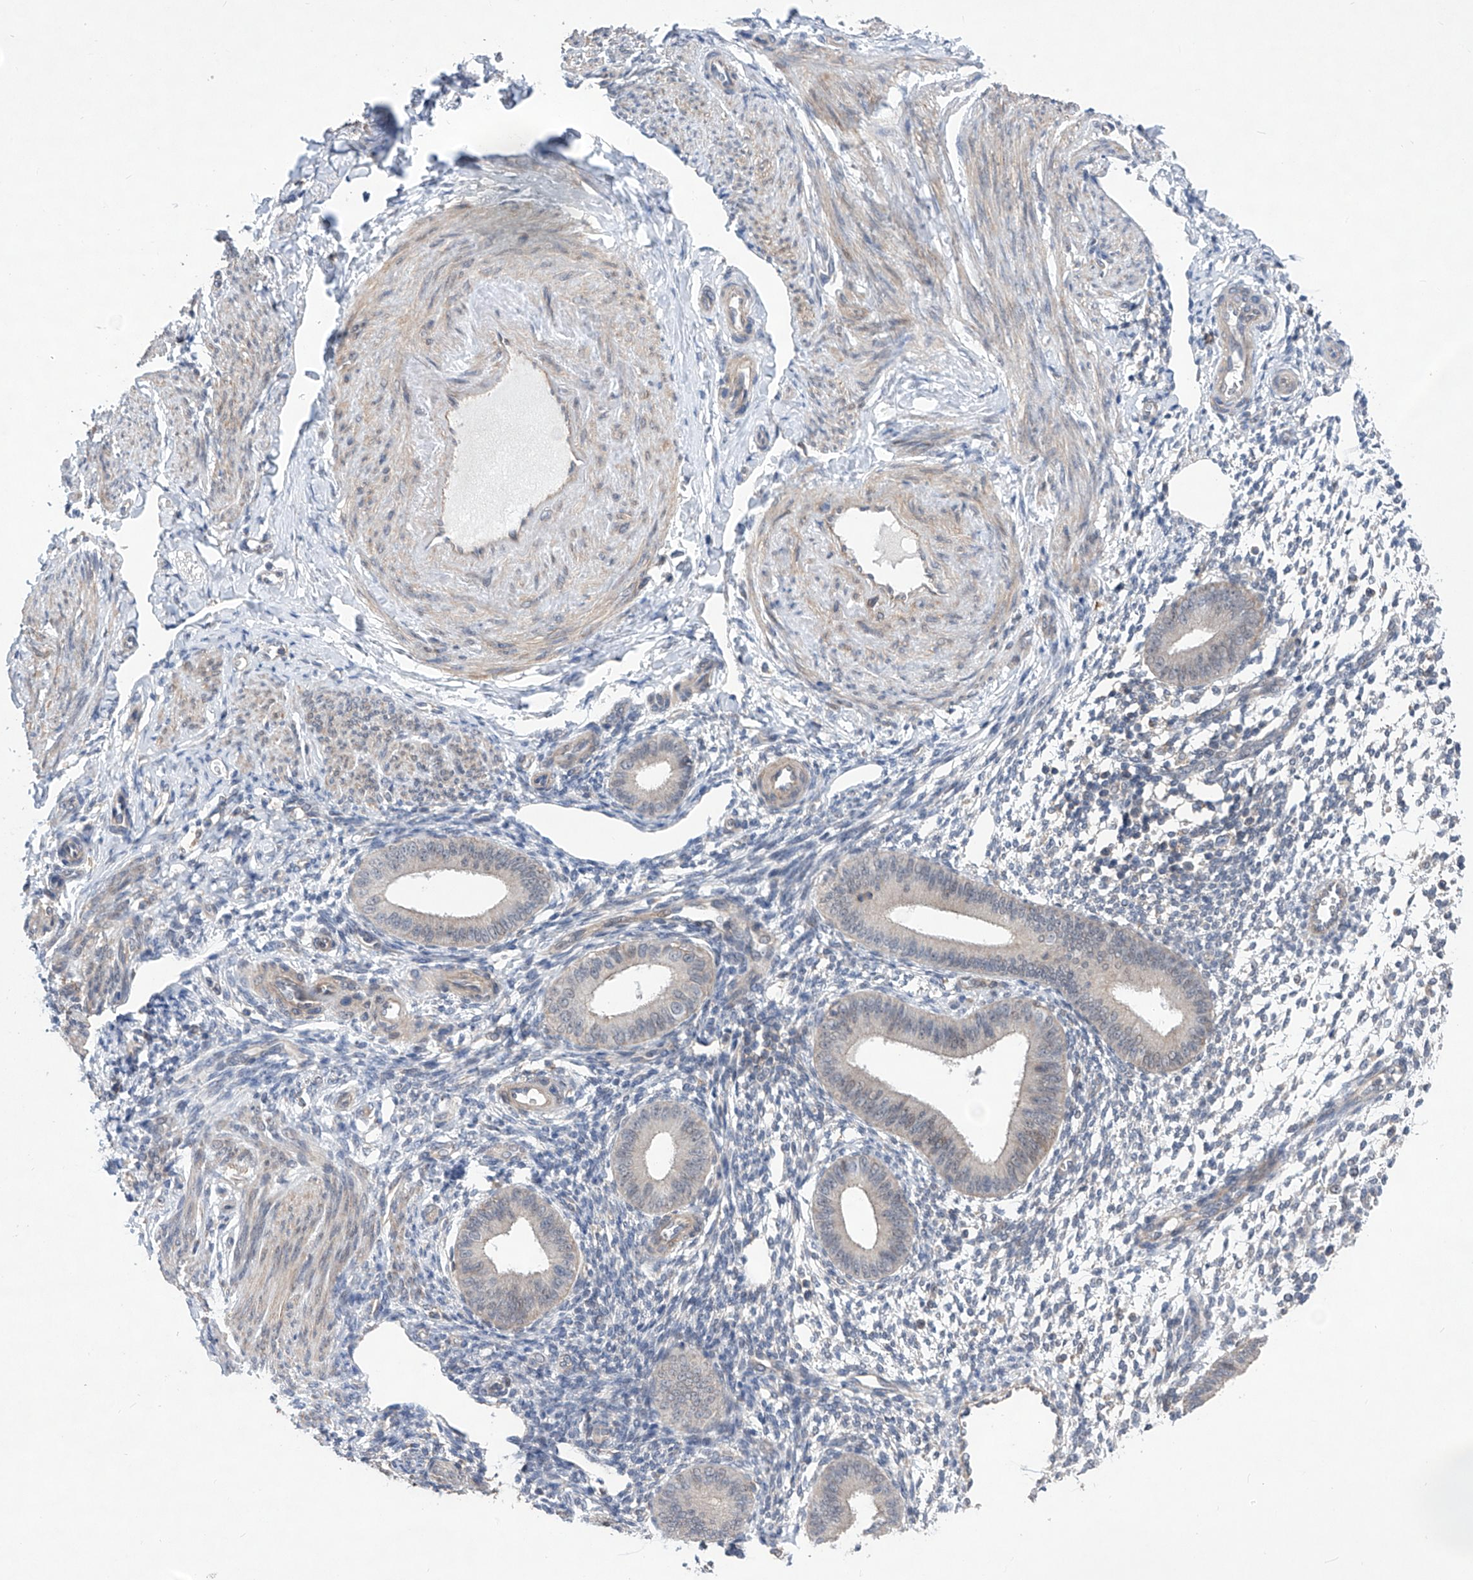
{"staining": {"intensity": "negative", "quantity": "none", "location": "none"}, "tissue": "endometrium", "cell_type": "Cells in endometrial stroma", "image_type": "normal", "snomed": [{"axis": "morphology", "description": "Normal tissue, NOS"}, {"axis": "topography", "description": "Uterus"}, {"axis": "topography", "description": "Endometrium"}], "caption": "Immunohistochemistry (IHC) of benign human endometrium exhibits no positivity in cells in endometrial stroma.", "gene": "KIFC2", "patient": {"sex": "female", "age": 48}}